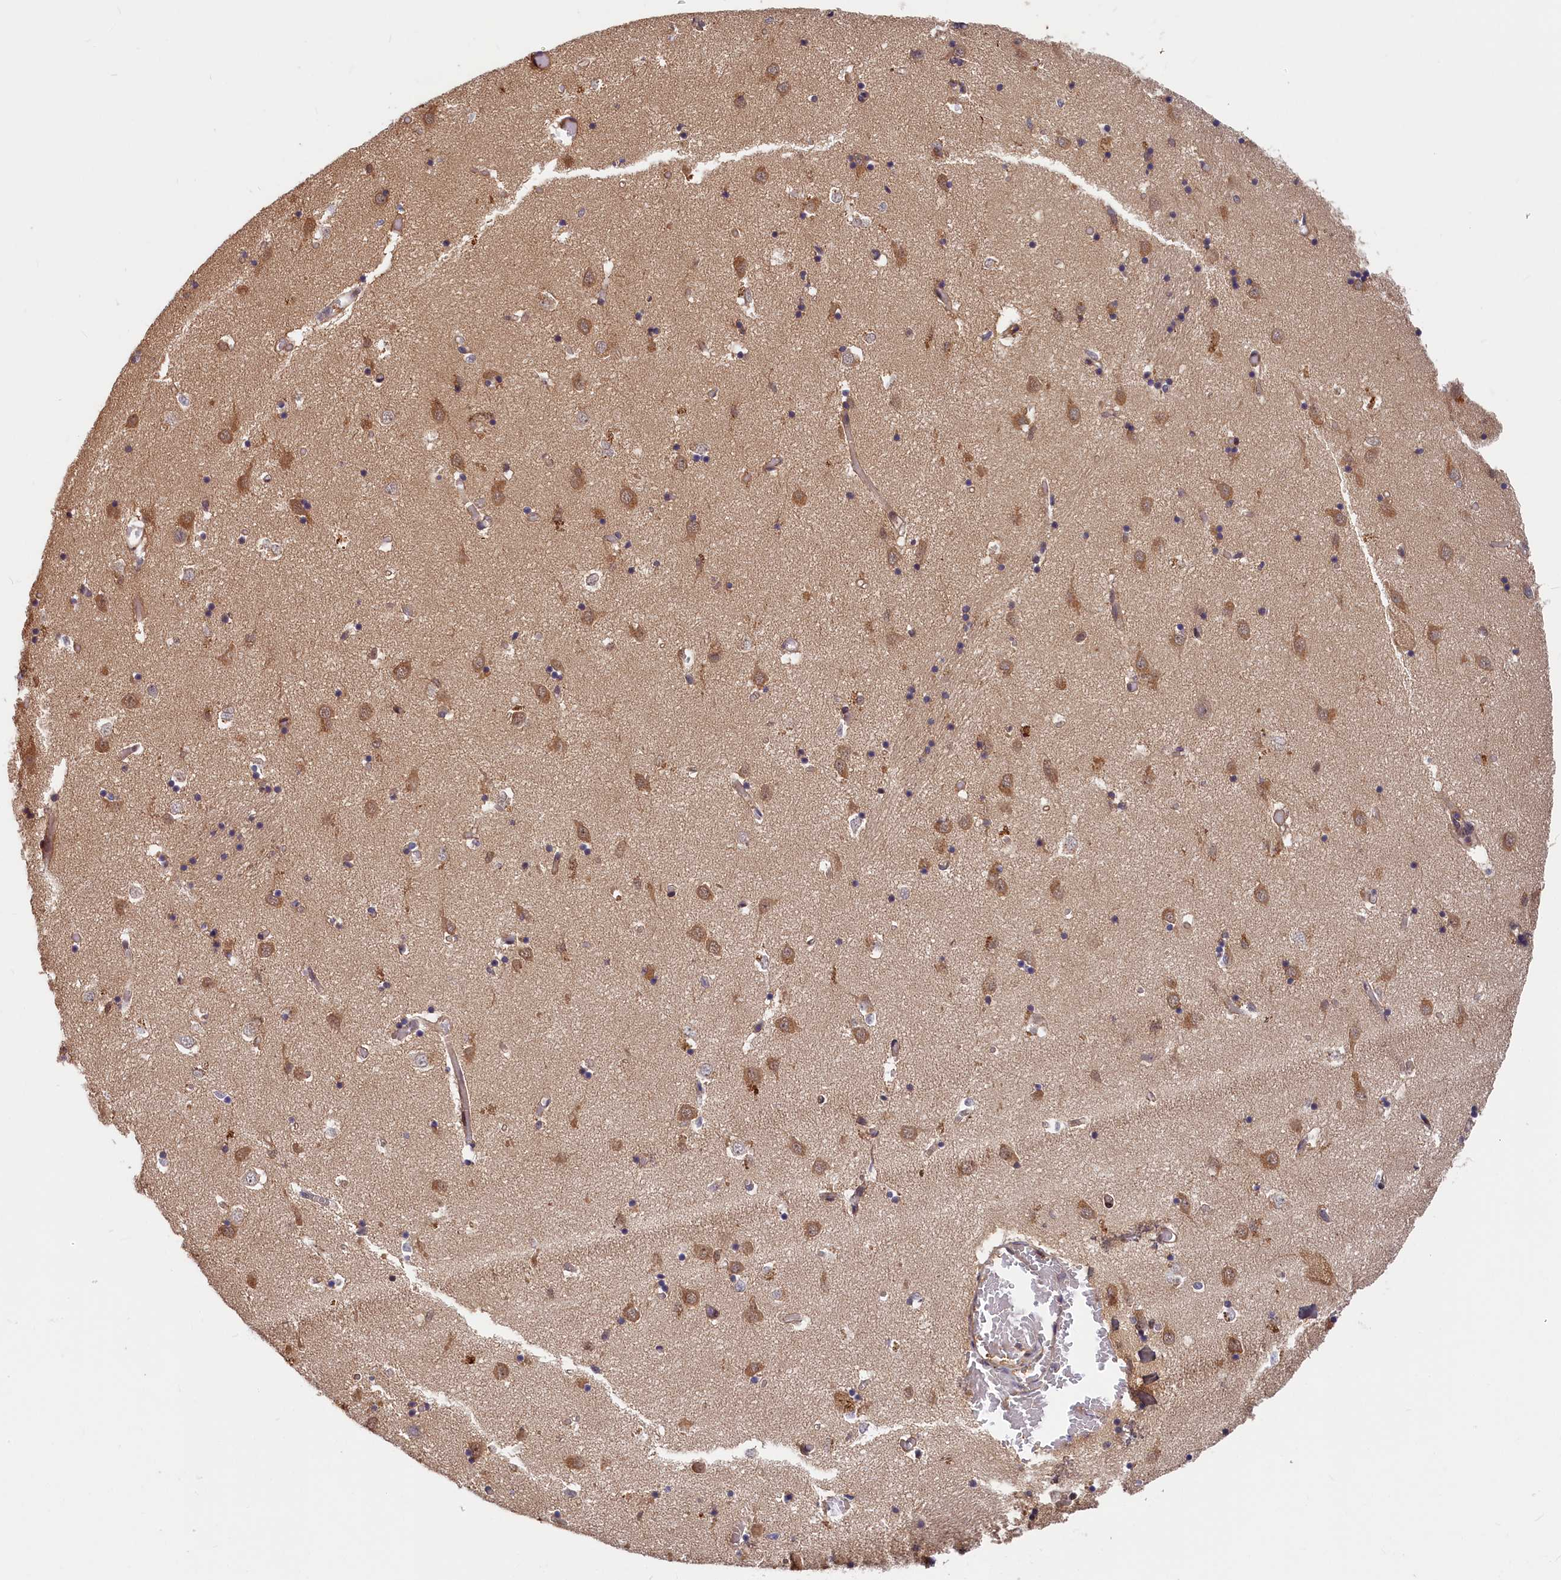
{"staining": {"intensity": "moderate", "quantity": "<25%", "location": "cytoplasmic/membranous"}, "tissue": "caudate", "cell_type": "Glial cells", "image_type": "normal", "snomed": [{"axis": "morphology", "description": "Normal tissue, NOS"}, {"axis": "topography", "description": "Lateral ventricle wall"}], "caption": "About <25% of glial cells in benign human caudate show moderate cytoplasmic/membranous protein staining as visualized by brown immunohistochemical staining.", "gene": "ITIH1", "patient": {"sex": "male", "age": 70}}